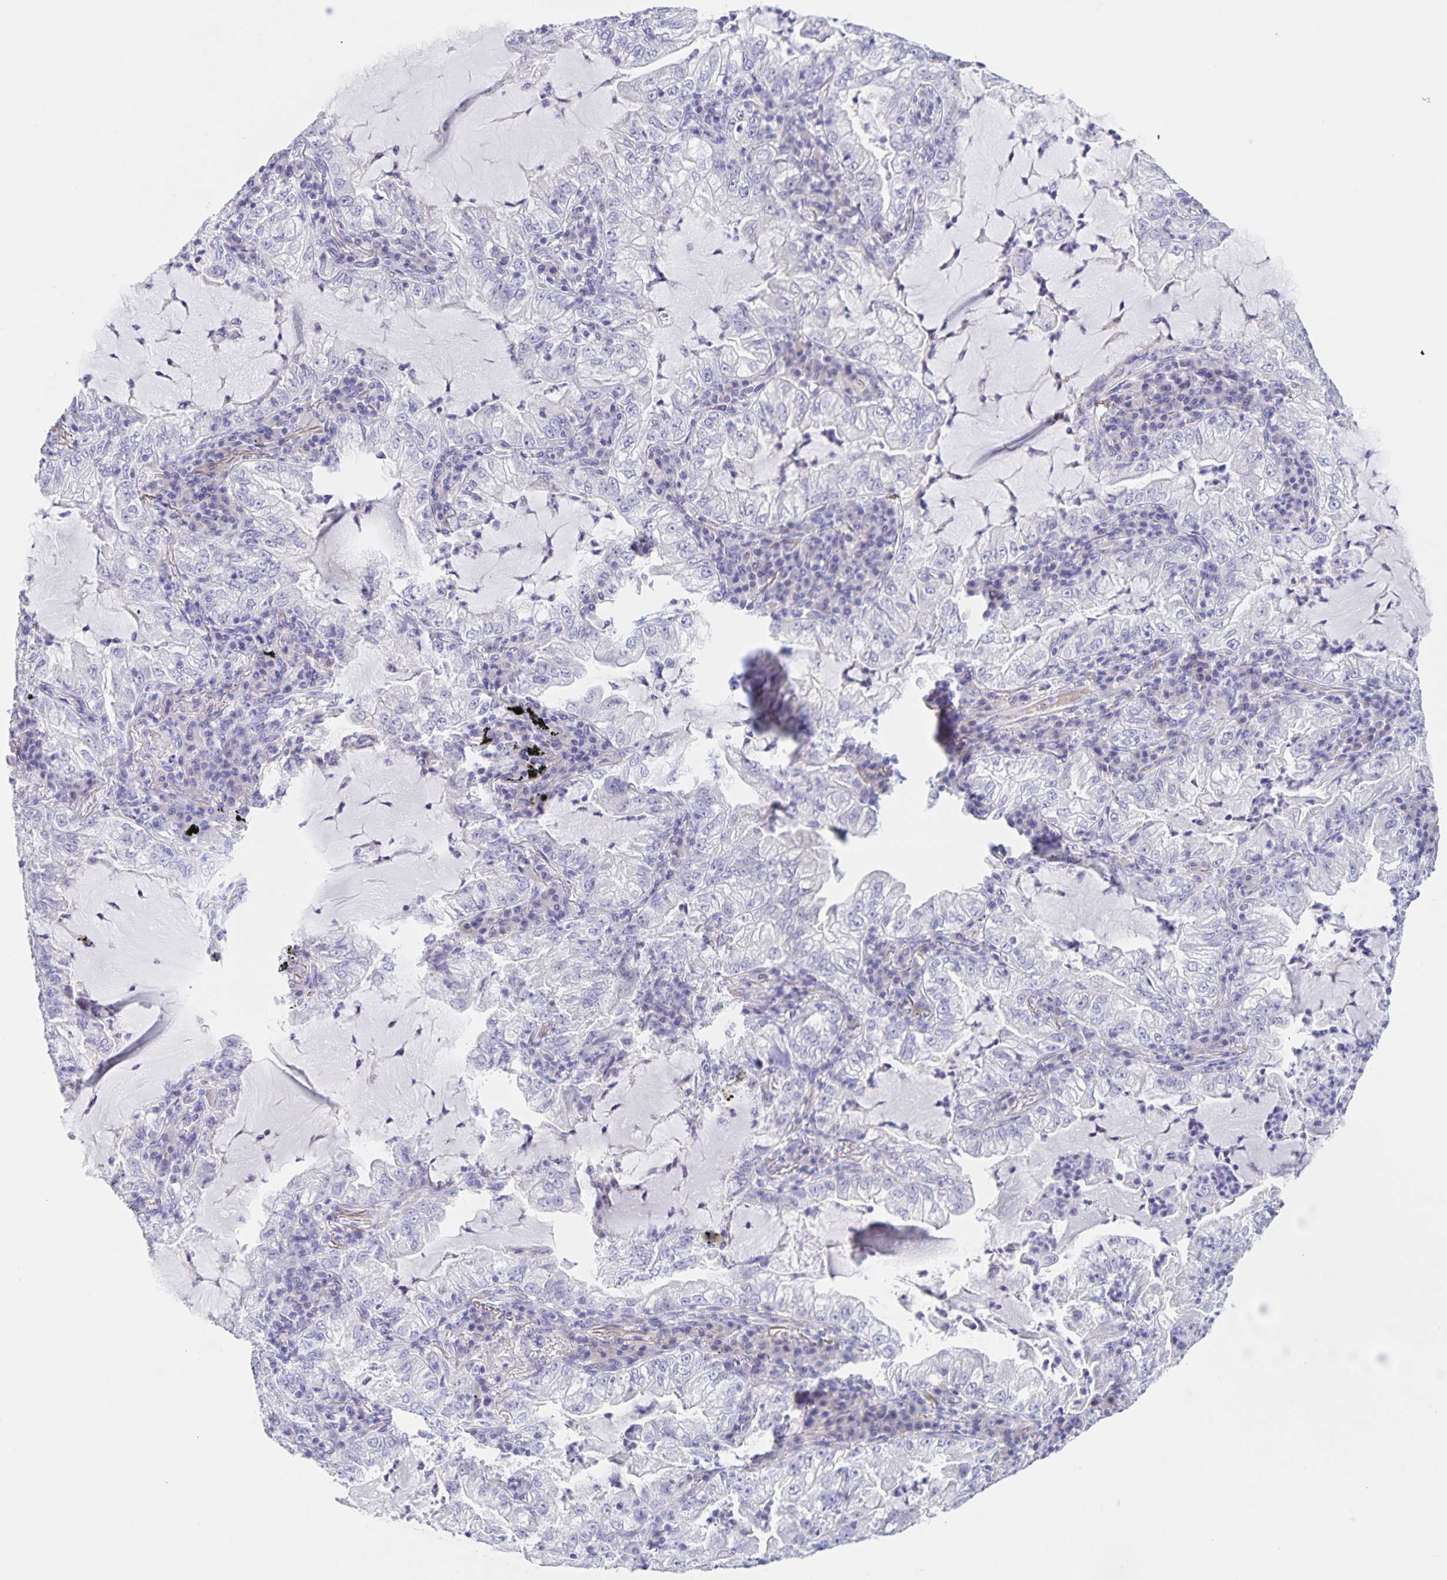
{"staining": {"intensity": "negative", "quantity": "none", "location": "none"}, "tissue": "lung cancer", "cell_type": "Tumor cells", "image_type": "cancer", "snomed": [{"axis": "morphology", "description": "Adenocarcinoma, NOS"}, {"axis": "topography", "description": "Lung"}], "caption": "A high-resolution histopathology image shows immunohistochemistry staining of lung adenocarcinoma, which demonstrates no significant positivity in tumor cells. Brightfield microscopy of IHC stained with DAB (3,3'-diaminobenzidine) (brown) and hematoxylin (blue), captured at high magnification.", "gene": "DMGDH", "patient": {"sex": "female", "age": 73}}